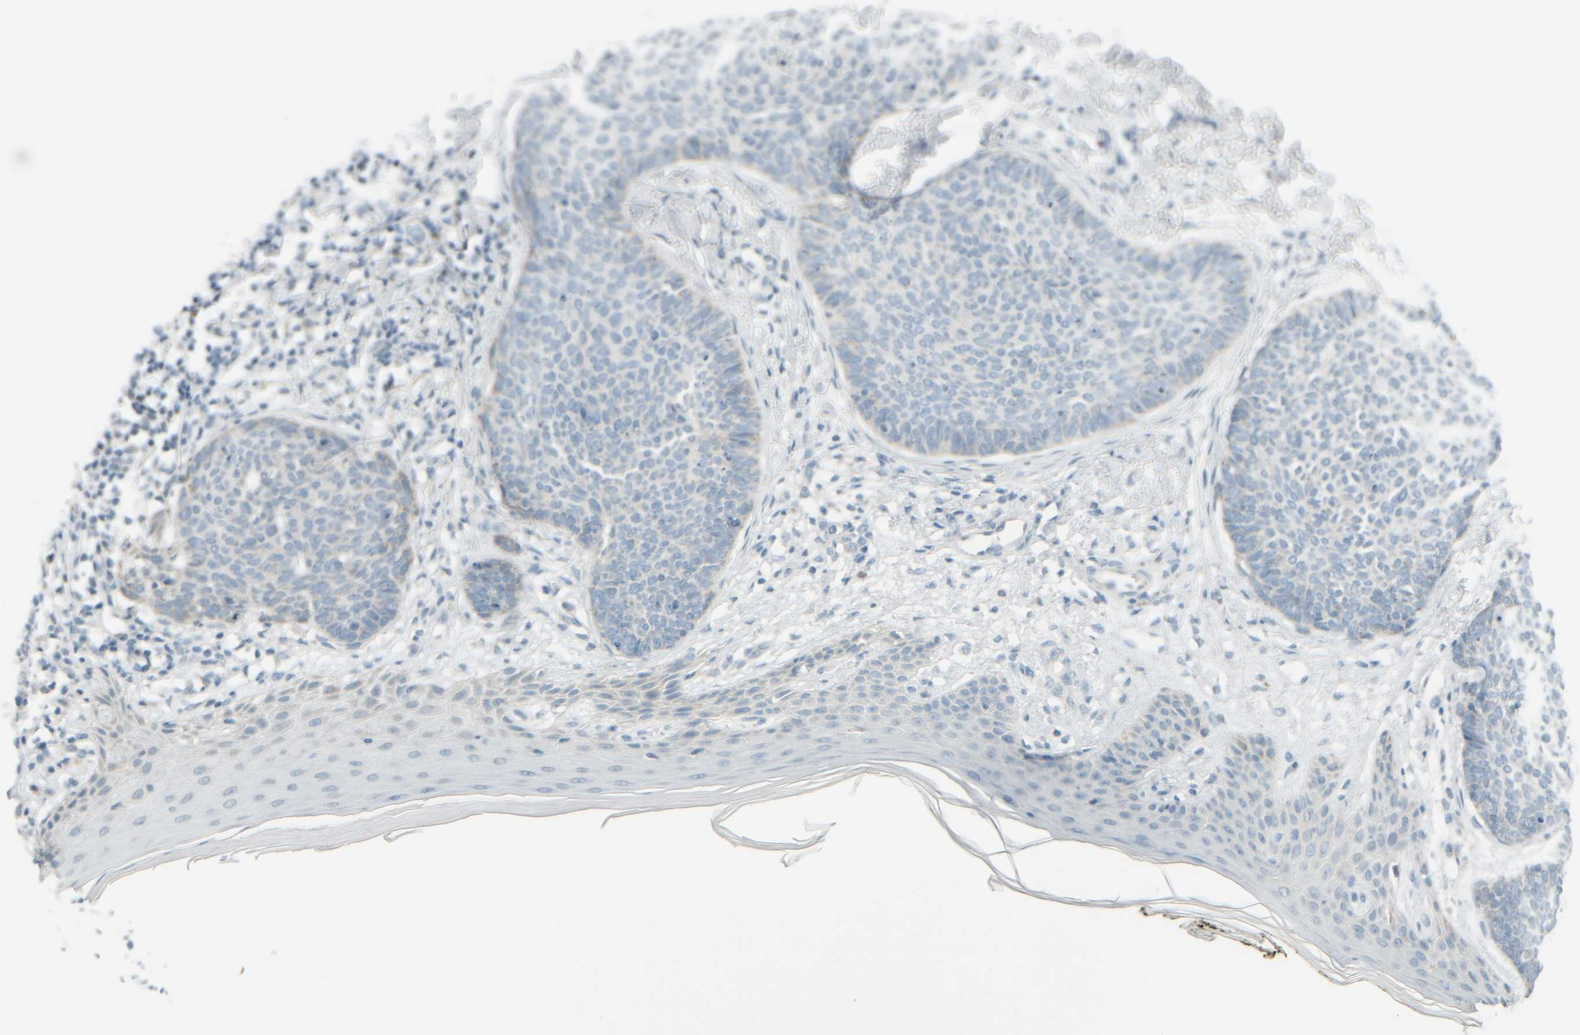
{"staining": {"intensity": "negative", "quantity": "none", "location": "none"}, "tissue": "skin cancer", "cell_type": "Tumor cells", "image_type": "cancer", "snomed": [{"axis": "morphology", "description": "Normal tissue, NOS"}, {"axis": "morphology", "description": "Basal cell carcinoma"}, {"axis": "topography", "description": "Skin"}], "caption": "Micrograph shows no protein positivity in tumor cells of skin cancer (basal cell carcinoma) tissue.", "gene": "PTGES3L-AARSD1", "patient": {"sex": "male", "age": 50}}